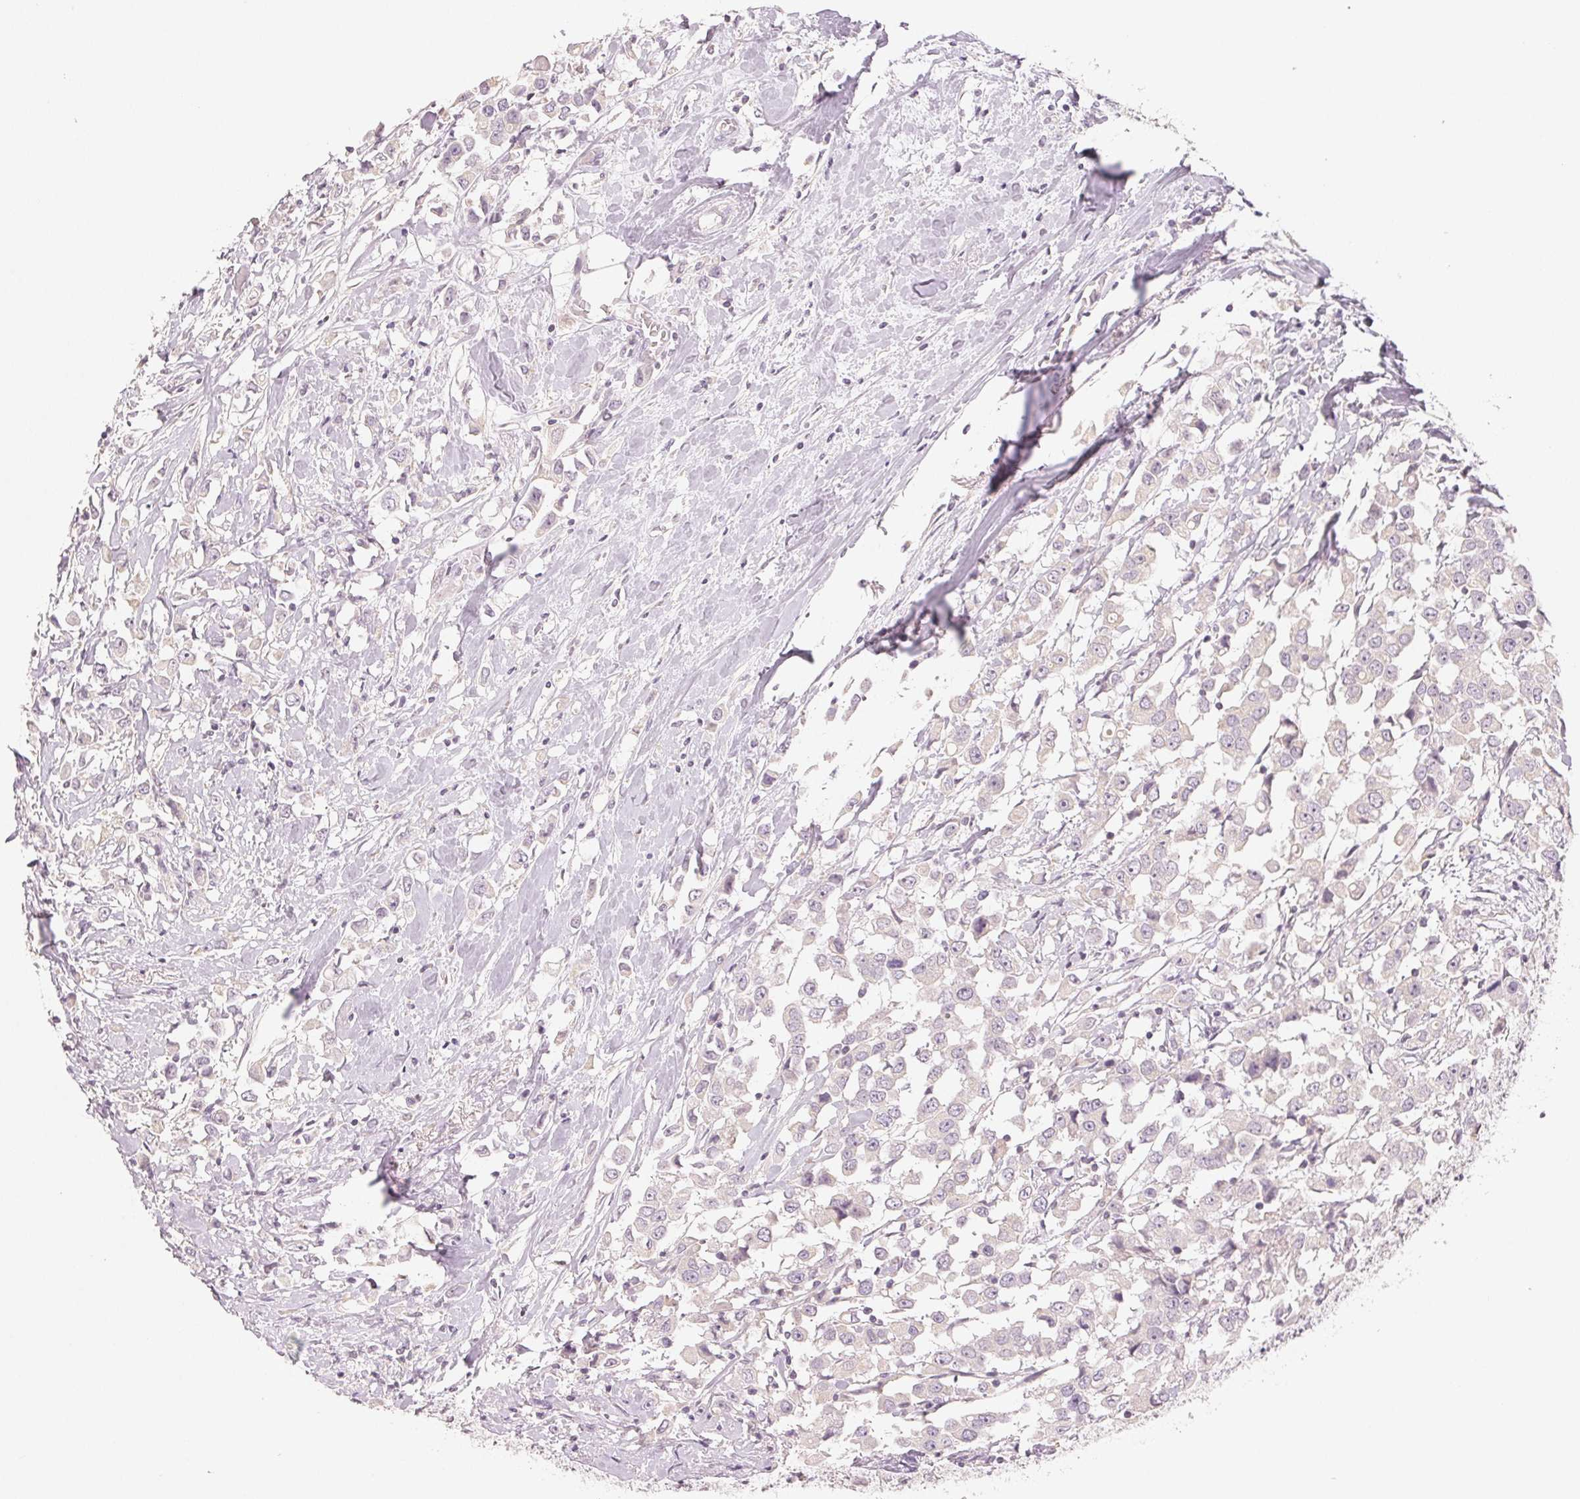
{"staining": {"intensity": "negative", "quantity": "none", "location": "none"}, "tissue": "breast cancer", "cell_type": "Tumor cells", "image_type": "cancer", "snomed": [{"axis": "morphology", "description": "Duct carcinoma"}, {"axis": "topography", "description": "Breast"}], "caption": "Histopathology image shows no significant protein staining in tumor cells of breast cancer. Brightfield microscopy of immunohistochemistry stained with DAB (brown) and hematoxylin (blue), captured at high magnification.", "gene": "LVRN", "patient": {"sex": "female", "age": 61}}